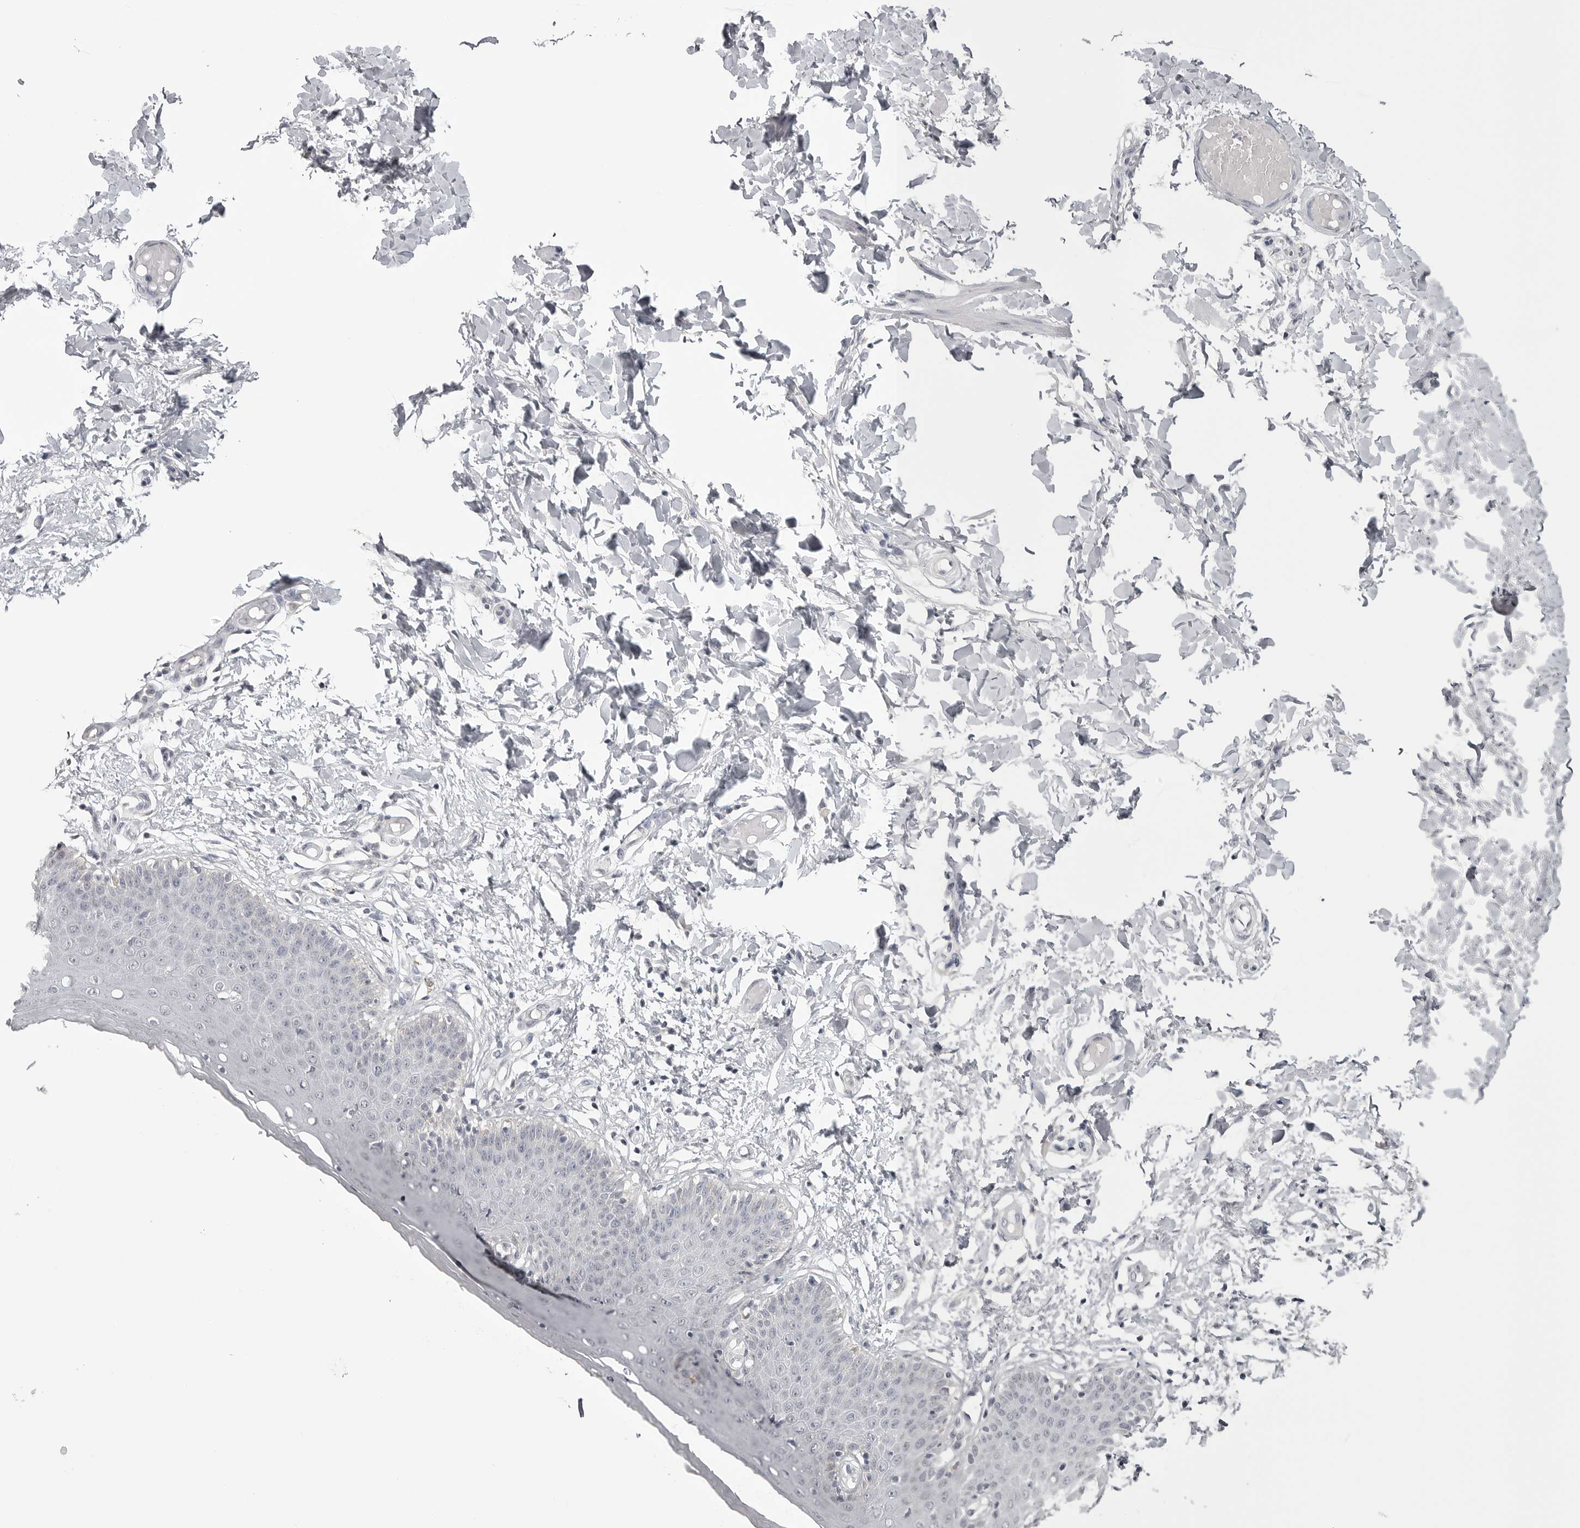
{"staining": {"intensity": "weak", "quantity": "<25%", "location": "cytoplasmic/membranous"}, "tissue": "skin", "cell_type": "Epidermal cells", "image_type": "normal", "snomed": [{"axis": "morphology", "description": "Normal tissue, NOS"}, {"axis": "topography", "description": "Vulva"}], "caption": "Immunohistochemistry (IHC) photomicrograph of normal skin: human skin stained with DAB (3,3'-diaminobenzidine) demonstrates no significant protein positivity in epidermal cells. (Brightfield microscopy of DAB (3,3'-diaminobenzidine) immunohistochemistry (IHC) at high magnification).", "gene": "GPN2", "patient": {"sex": "female", "age": 66}}